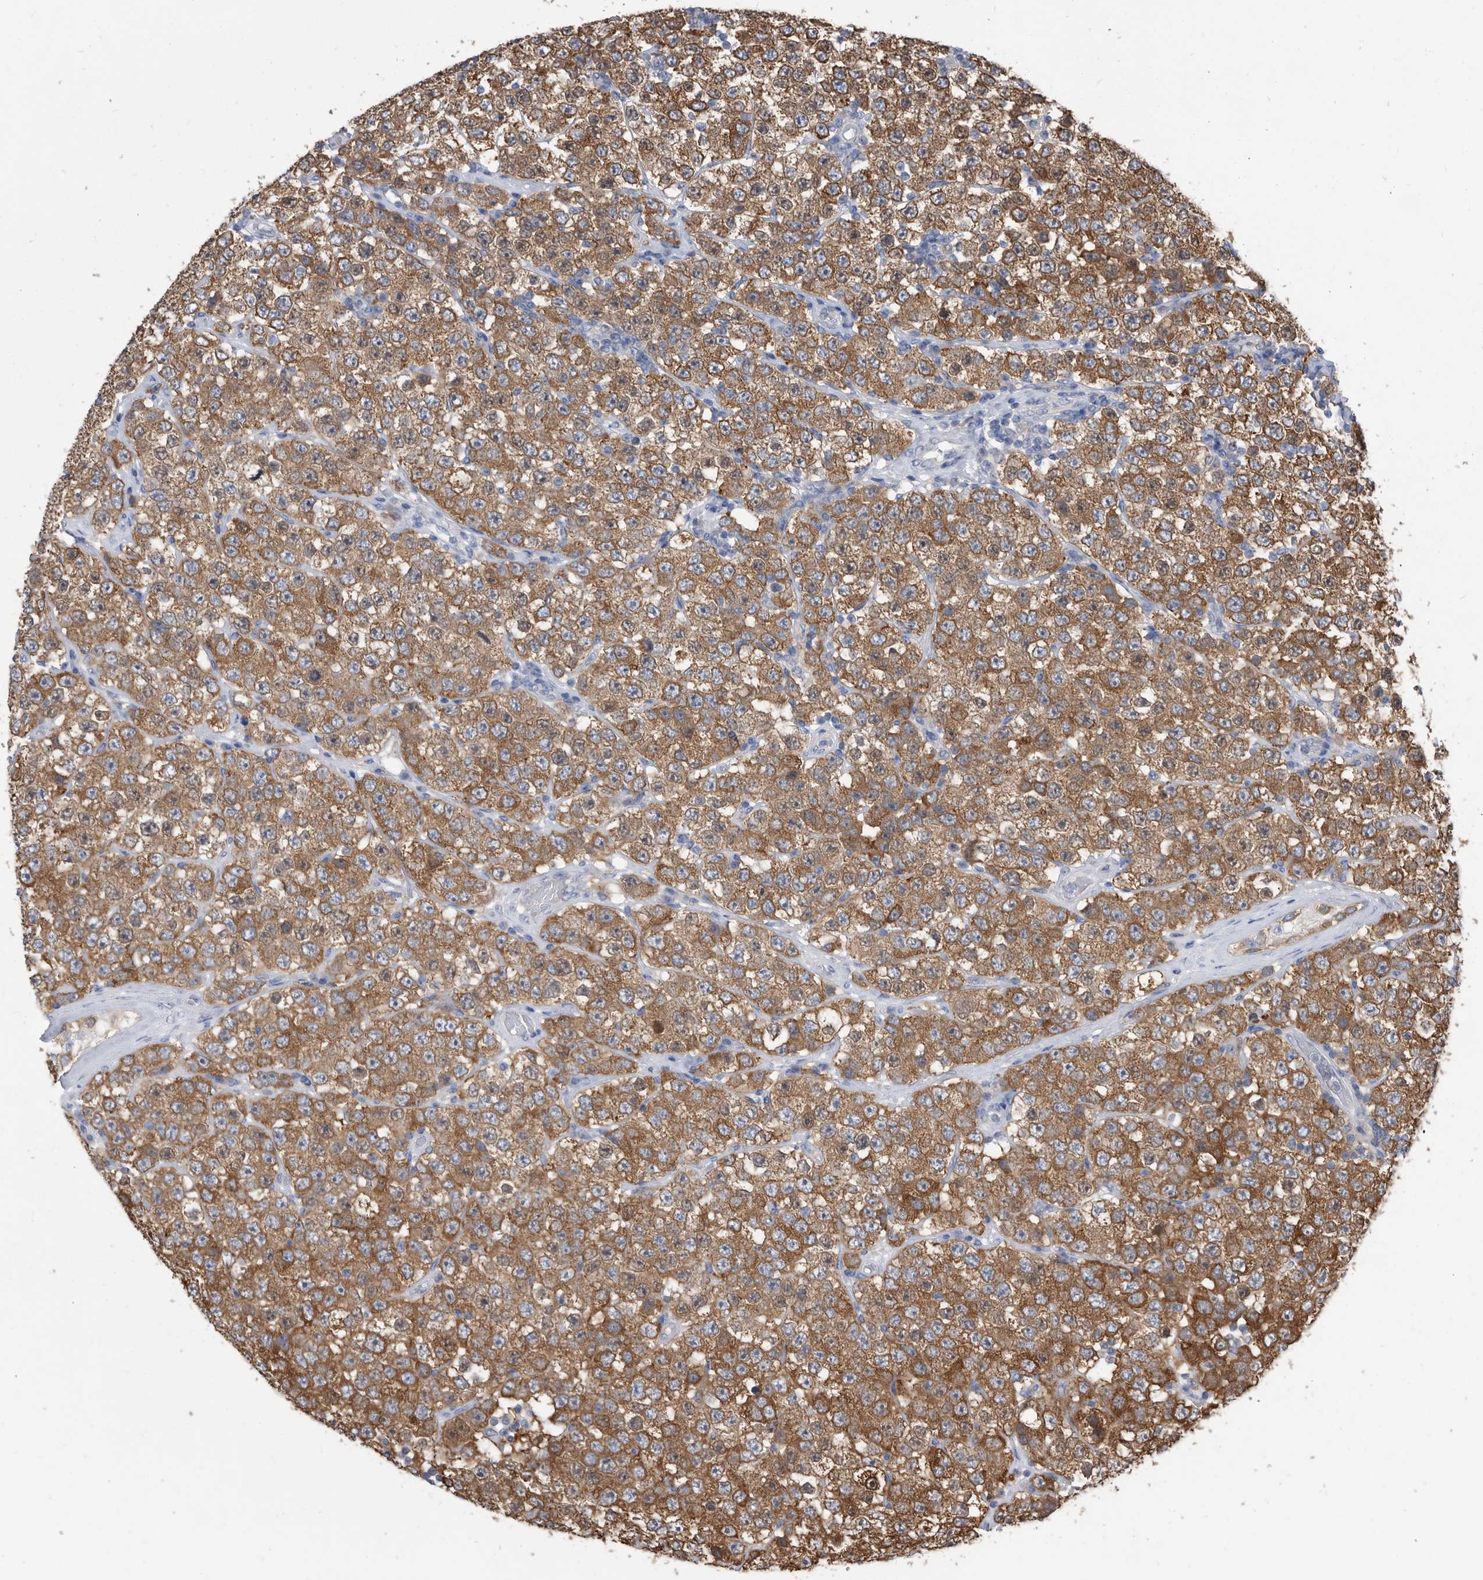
{"staining": {"intensity": "moderate", "quantity": ">75%", "location": "cytoplasmic/membranous"}, "tissue": "testis cancer", "cell_type": "Tumor cells", "image_type": "cancer", "snomed": [{"axis": "morphology", "description": "Seminoma, NOS"}, {"axis": "topography", "description": "Testis"}], "caption": "Moderate cytoplasmic/membranous positivity is present in approximately >75% of tumor cells in testis cancer.", "gene": "CCT4", "patient": {"sex": "male", "age": 28}}